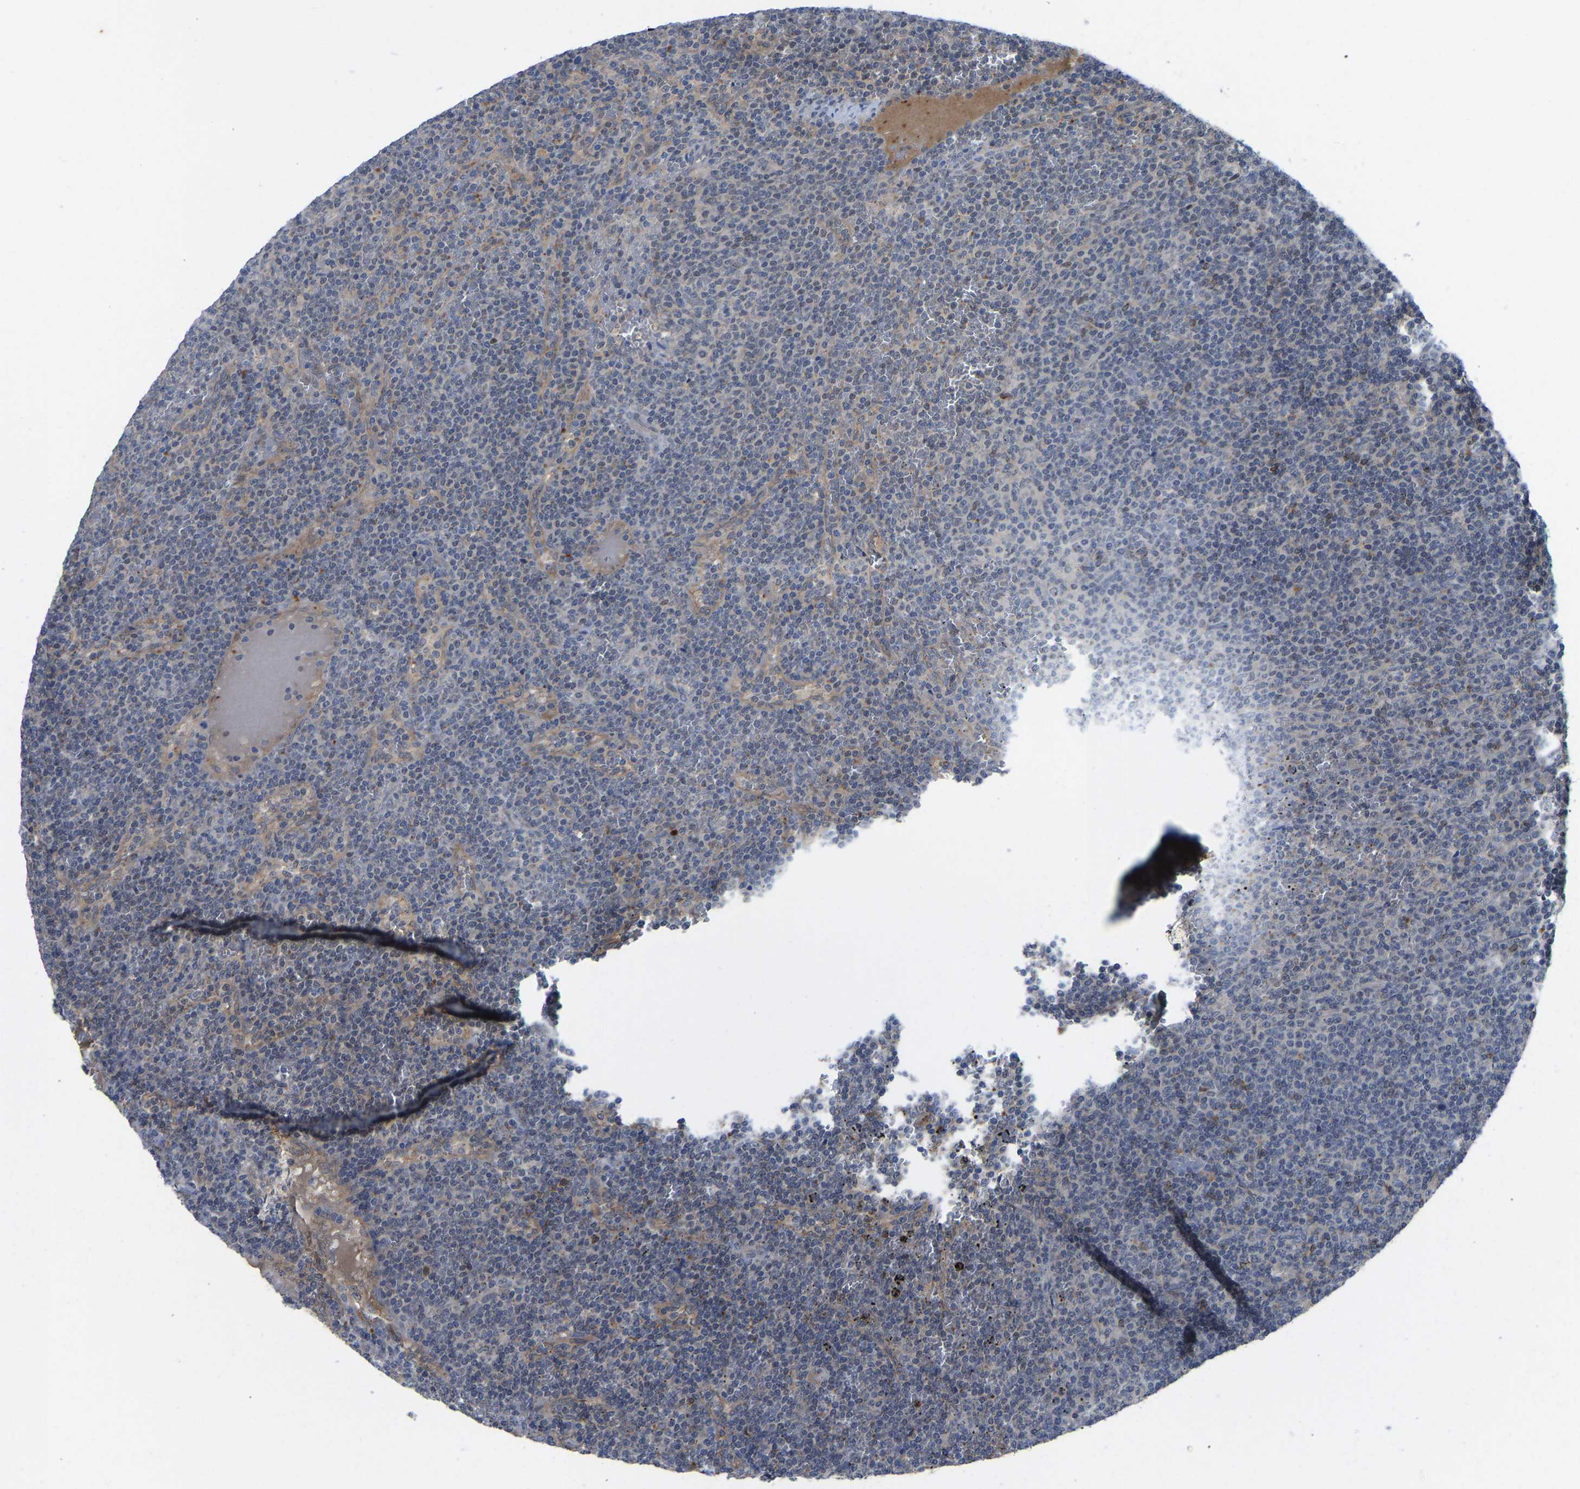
{"staining": {"intensity": "weak", "quantity": "<25%", "location": "nuclear"}, "tissue": "lymphoma", "cell_type": "Tumor cells", "image_type": "cancer", "snomed": [{"axis": "morphology", "description": "Malignant lymphoma, non-Hodgkin's type, Low grade"}, {"axis": "topography", "description": "Spleen"}], "caption": "Immunohistochemistry photomicrograph of malignant lymphoma, non-Hodgkin's type (low-grade) stained for a protein (brown), which reveals no staining in tumor cells.", "gene": "ZNF251", "patient": {"sex": "female", "age": 50}}